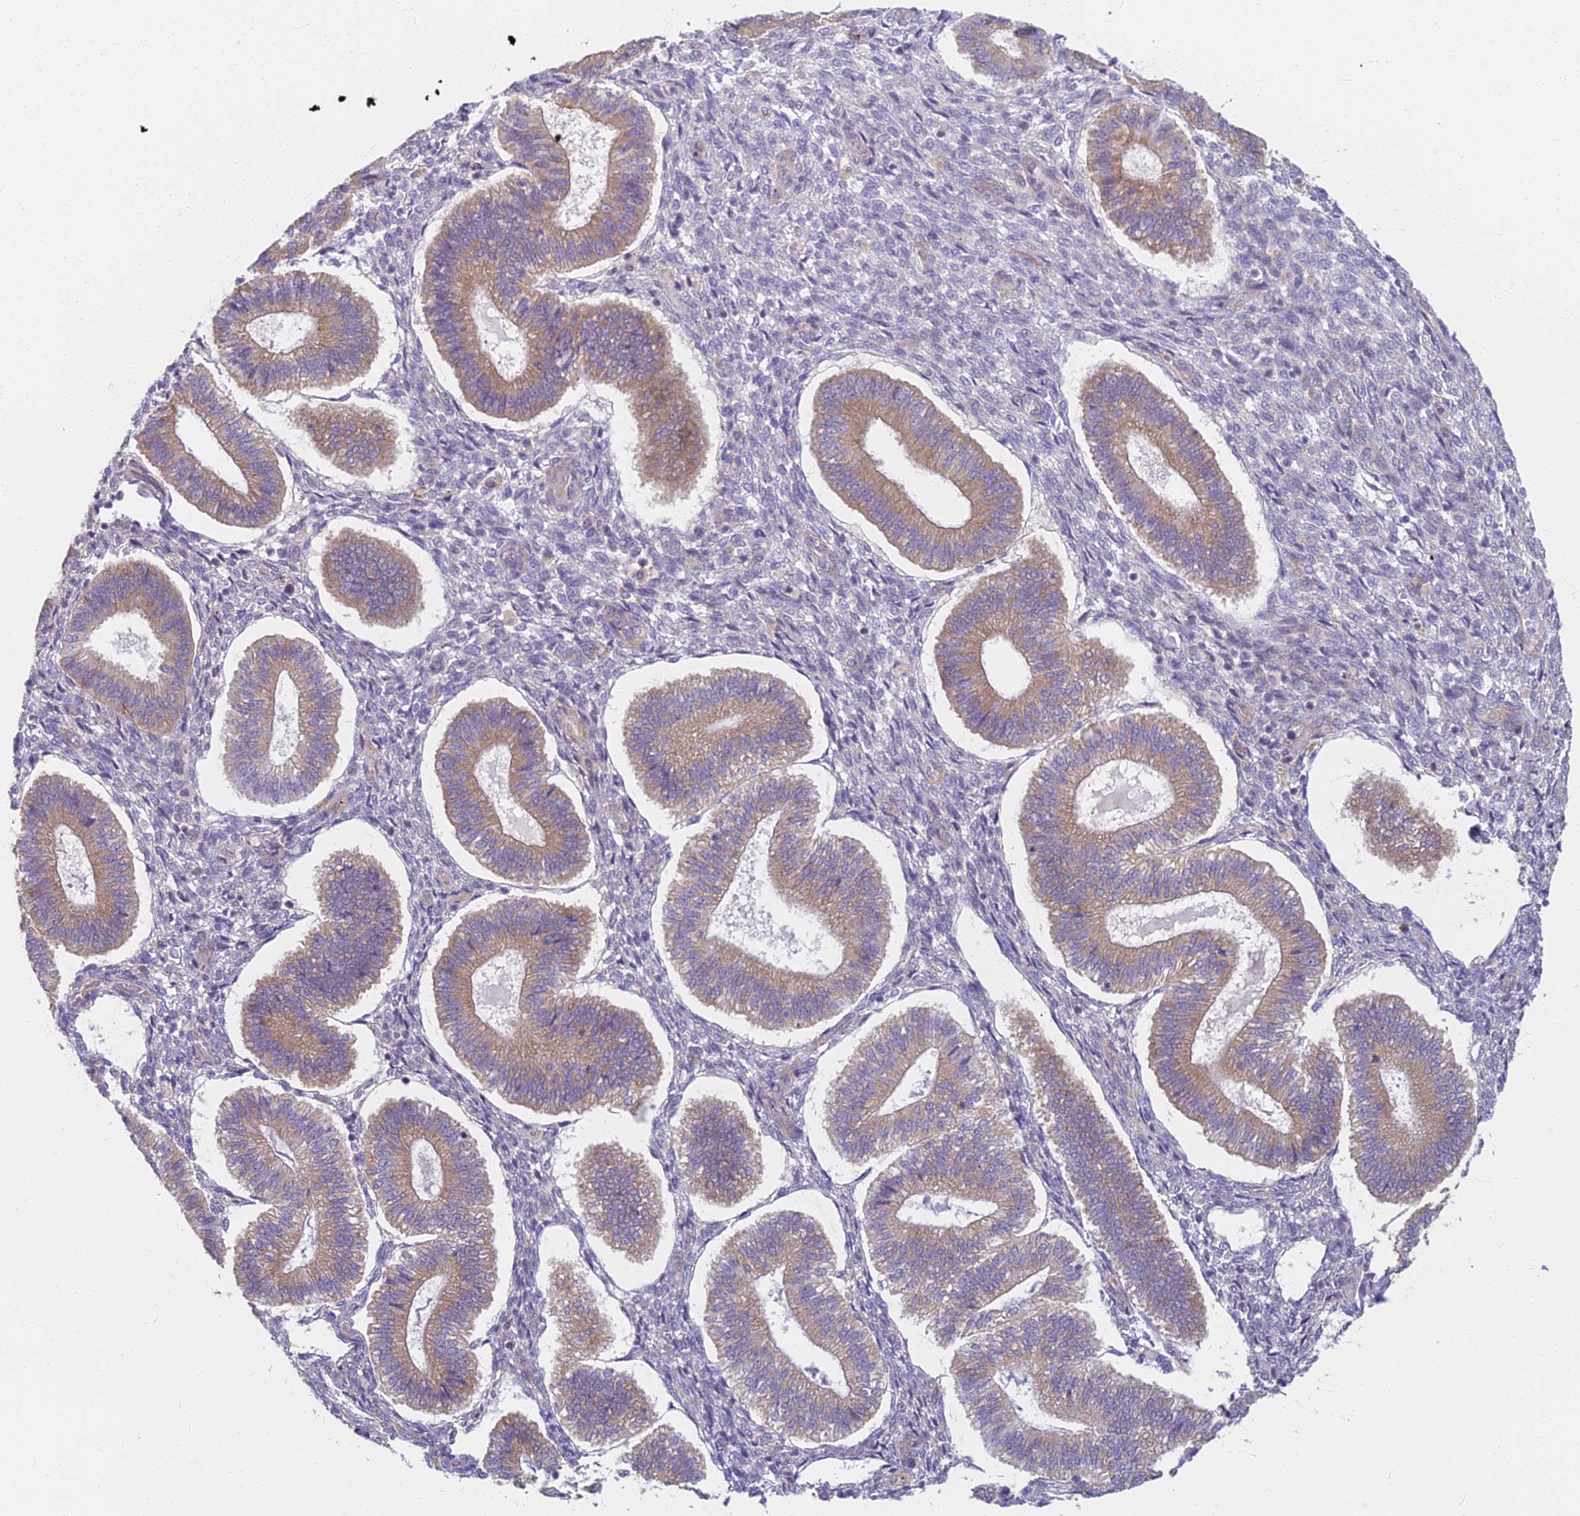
{"staining": {"intensity": "negative", "quantity": "none", "location": "none"}, "tissue": "endometrium", "cell_type": "Cells in endometrial stroma", "image_type": "normal", "snomed": [{"axis": "morphology", "description": "Normal tissue, NOS"}, {"axis": "topography", "description": "Endometrium"}], "caption": "IHC histopathology image of normal human endometrium stained for a protein (brown), which displays no staining in cells in endometrial stroma.", "gene": "RBSN", "patient": {"sex": "female", "age": 25}}